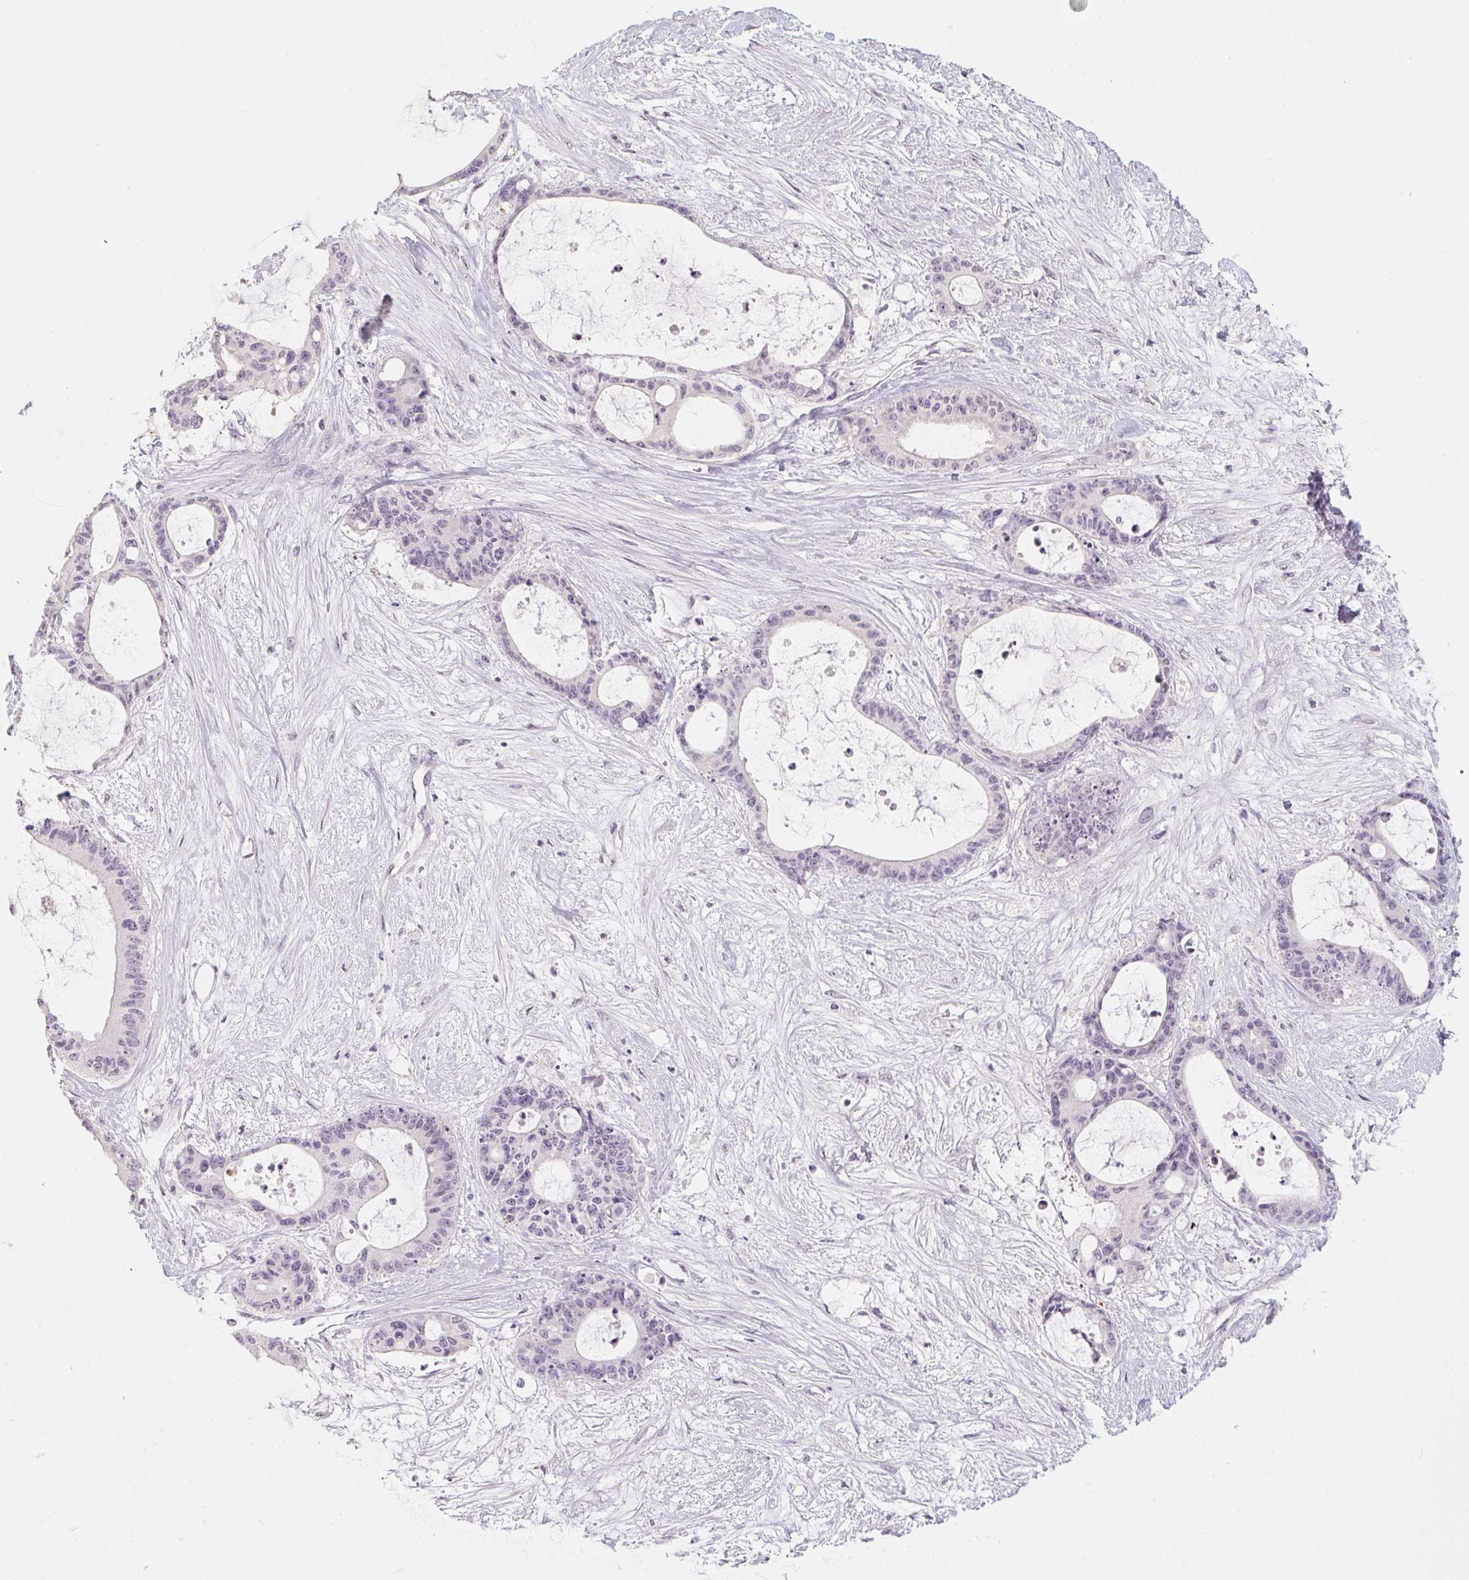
{"staining": {"intensity": "negative", "quantity": "none", "location": "none"}, "tissue": "liver cancer", "cell_type": "Tumor cells", "image_type": "cancer", "snomed": [{"axis": "morphology", "description": "Normal tissue, NOS"}, {"axis": "morphology", "description": "Cholangiocarcinoma"}, {"axis": "topography", "description": "Liver"}, {"axis": "topography", "description": "Peripheral nerve tissue"}], "caption": "Immunohistochemistry (IHC) of human liver cholangiocarcinoma reveals no positivity in tumor cells.", "gene": "CAPZA3", "patient": {"sex": "female", "age": 73}}